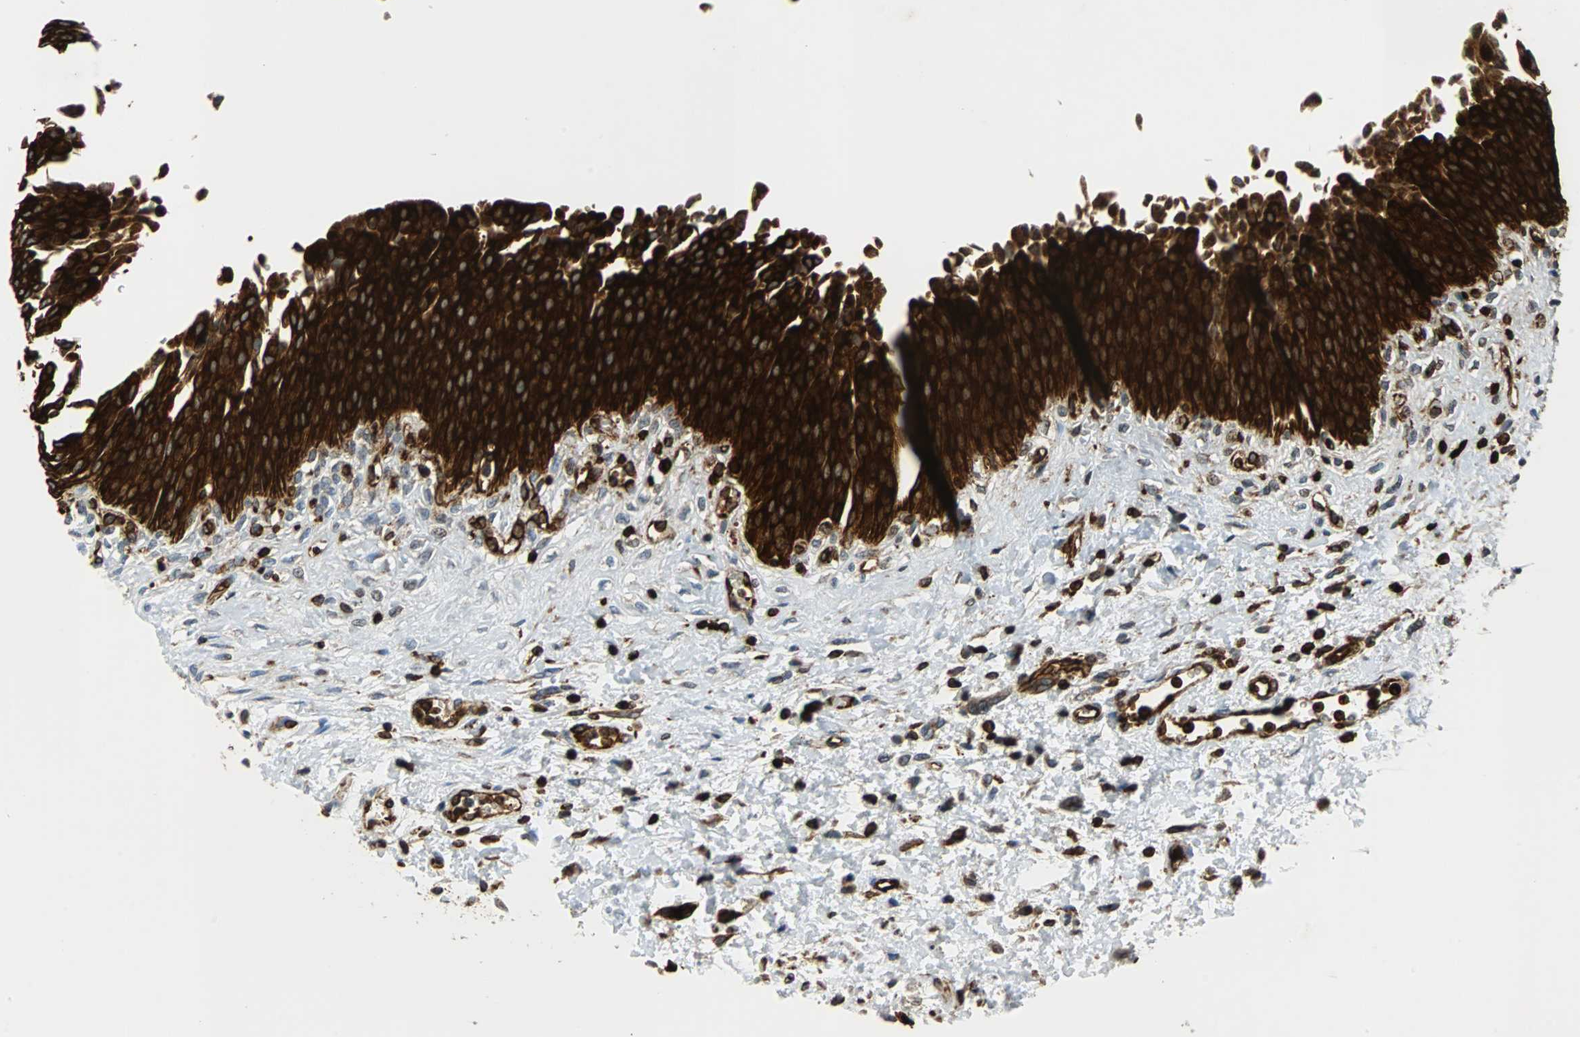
{"staining": {"intensity": "strong", "quantity": ">75%", "location": "cytoplasmic/membranous"}, "tissue": "urinary bladder", "cell_type": "Urothelial cells", "image_type": "normal", "snomed": [{"axis": "morphology", "description": "Normal tissue, NOS"}, {"axis": "morphology", "description": "Dysplasia, NOS"}, {"axis": "topography", "description": "Urinary bladder"}], "caption": "The histopathology image reveals immunohistochemical staining of benign urinary bladder. There is strong cytoplasmic/membranous expression is seen in about >75% of urothelial cells.", "gene": "TUBA4A", "patient": {"sex": "male", "age": 35}}